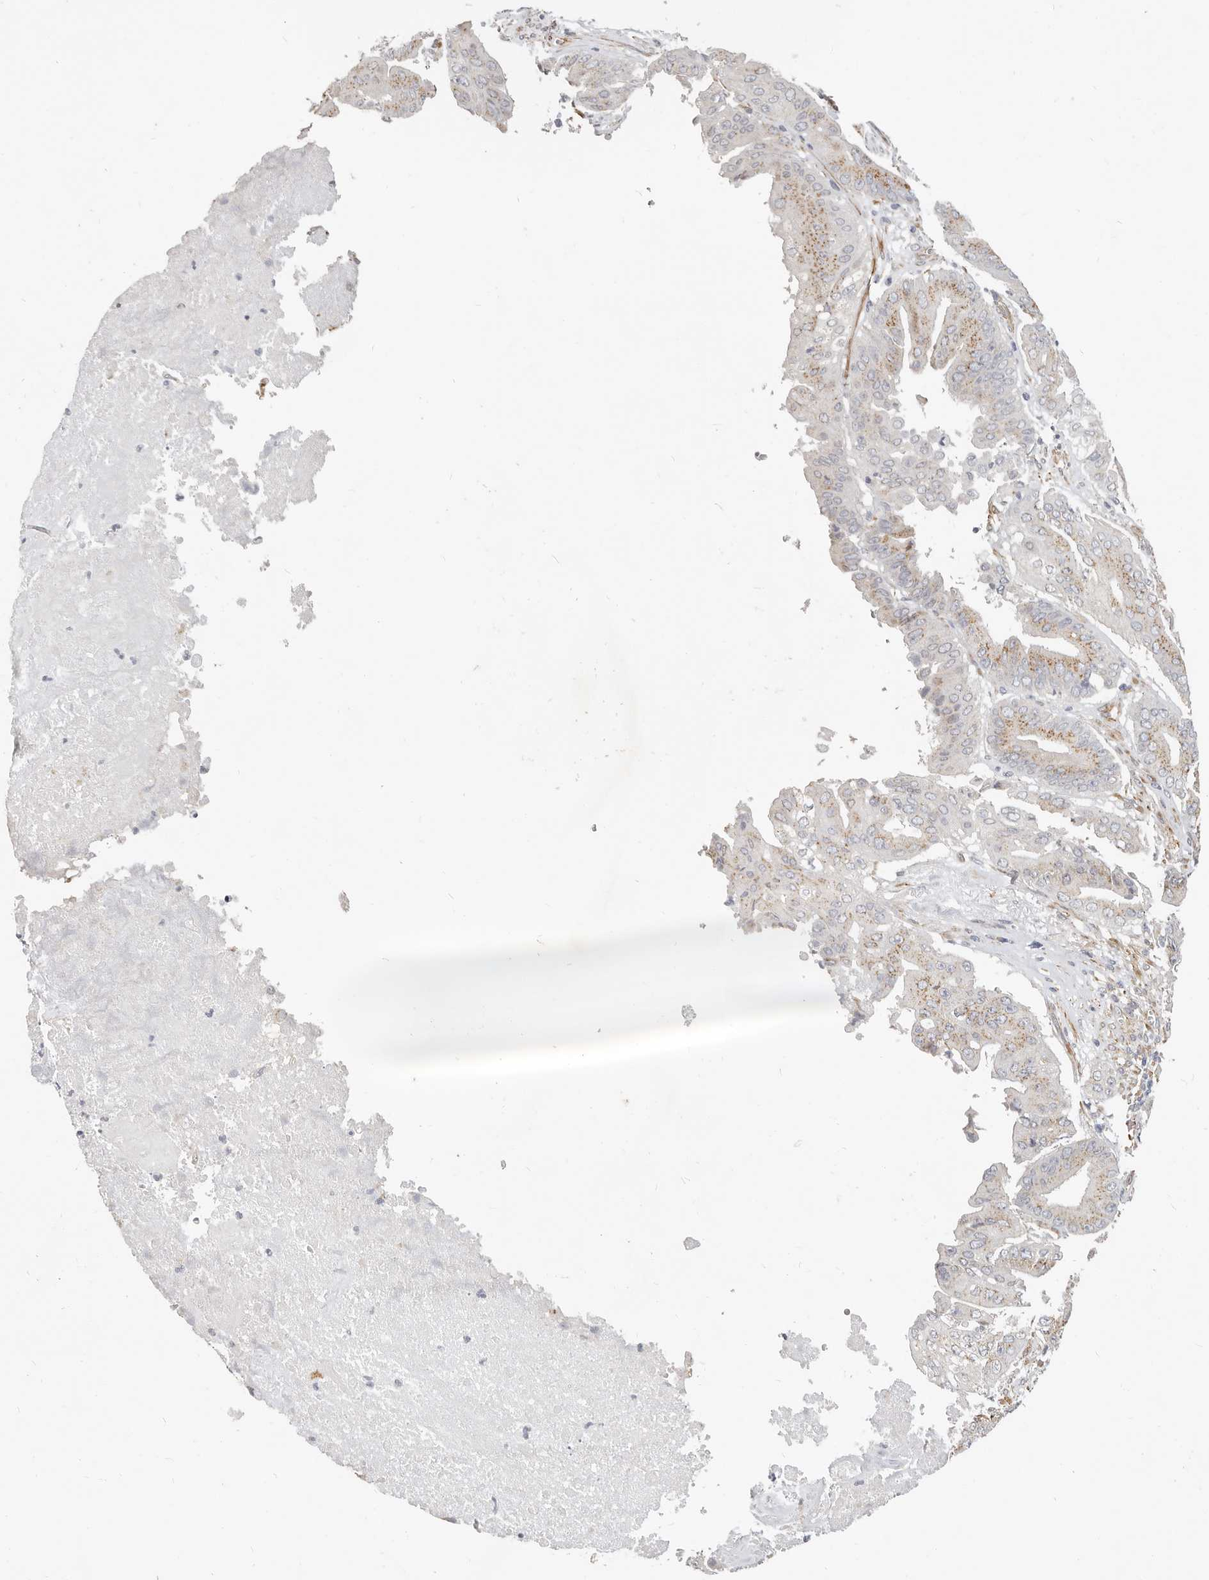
{"staining": {"intensity": "moderate", "quantity": "25%-75%", "location": "cytoplasmic/membranous"}, "tissue": "pancreatic cancer", "cell_type": "Tumor cells", "image_type": "cancer", "snomed": [{"axis": "morphology", "description": "Adenocarcinoma, NOS"}, {"axis": "topography", "description": "Pancreas"}], "caption": "DAB (3,3'-diaminobenzidine) immunohistochemical staining of human pancreatic adenocarcinoma shows moderate cytoplasmic/membranous protein positivity in approximately 25%-75% of tumor cells.", "gene": "RABAC1", "patient": {"sex": "female", "age": 77}}